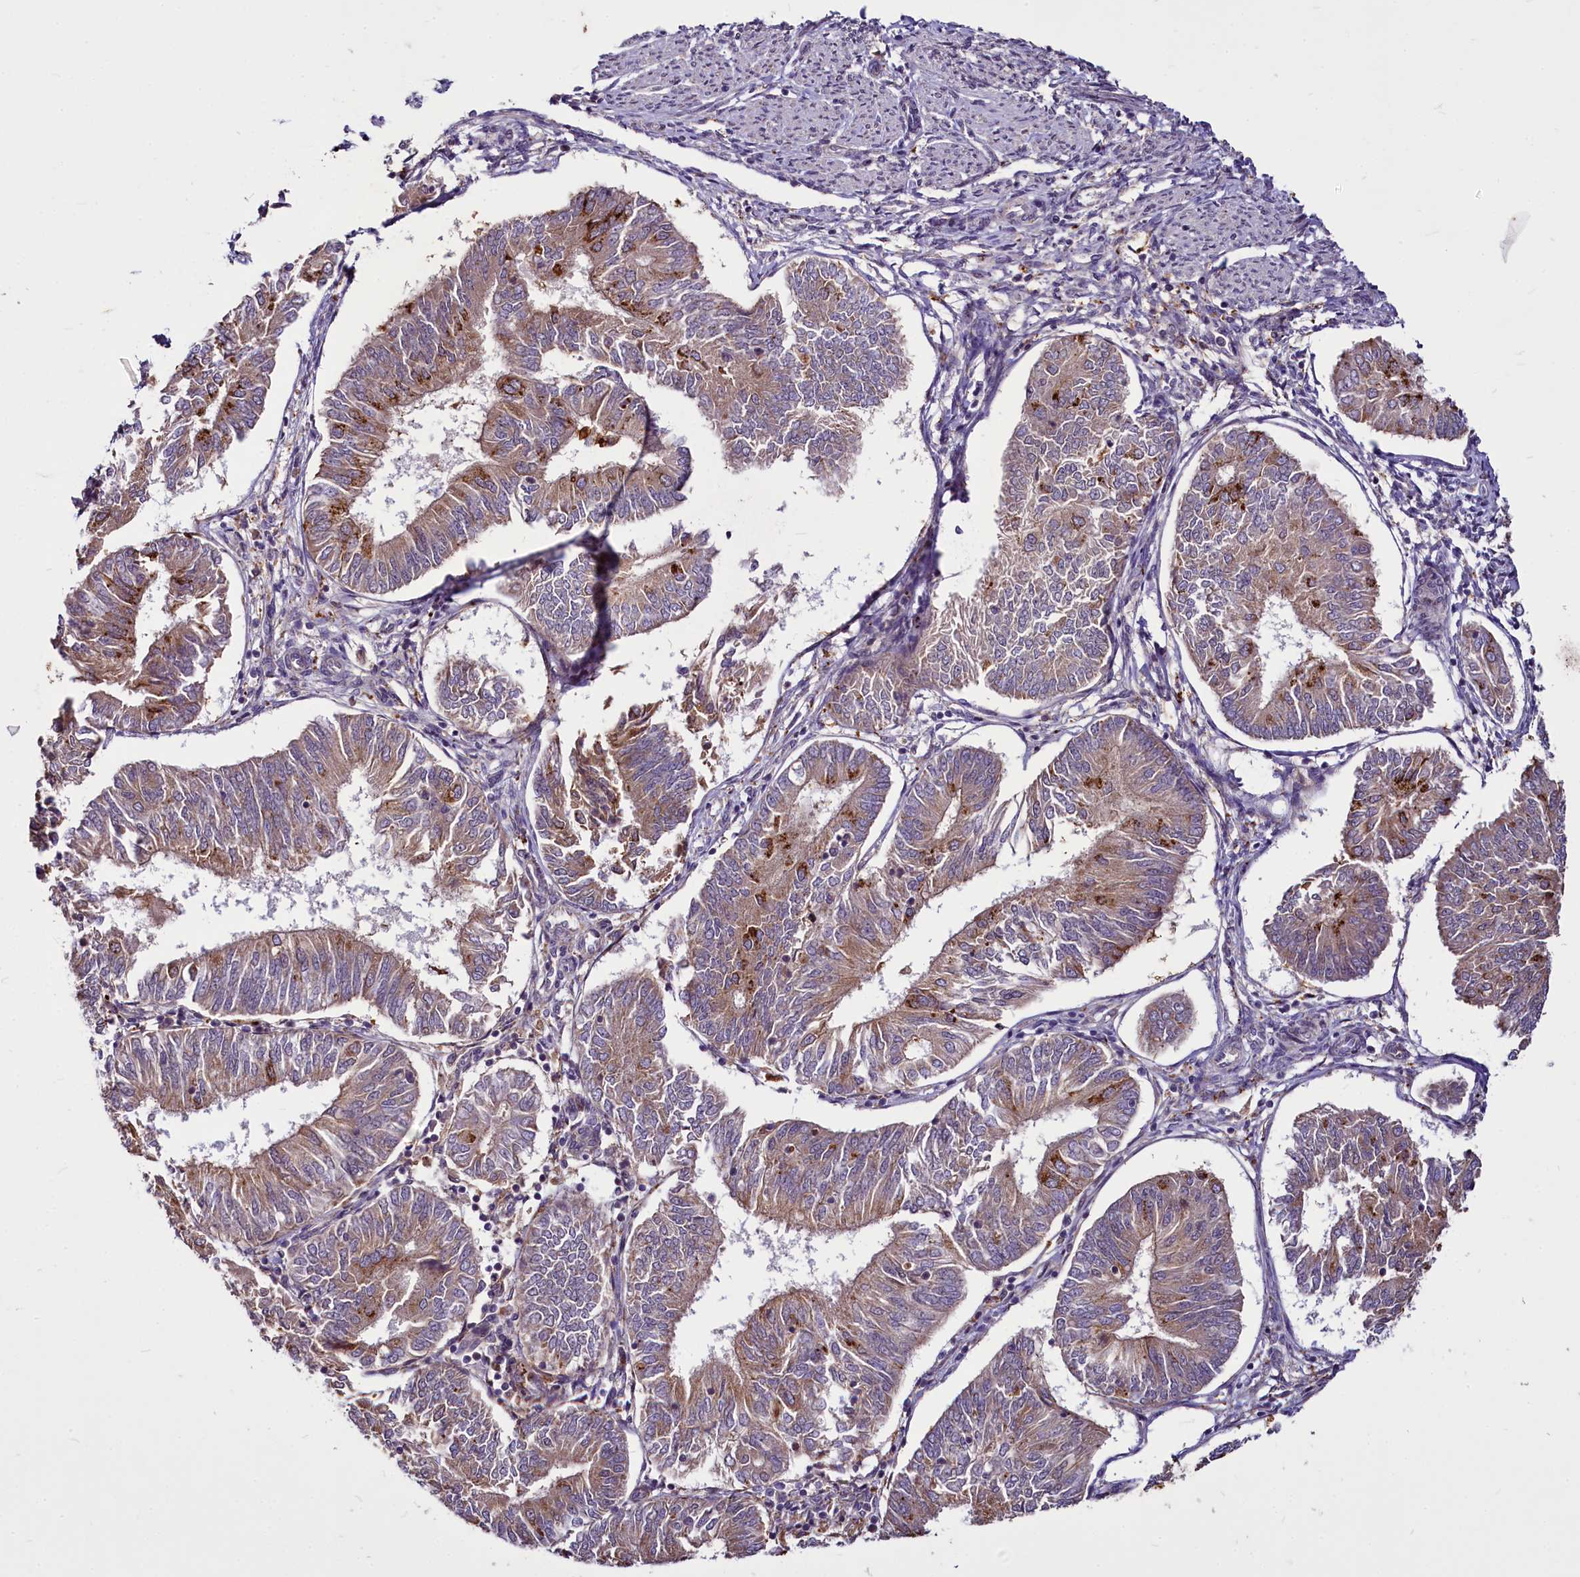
{"staining": {"intensity": "moderate", "quantity": "25%-75%", "location": "cytoplasmic/membranous"}, "tissue": "endometrial cancer", "cell_type": "Tumor cells", "image_type": "cancer", "snomed": [{"axis": "morphology", "description": "Adenocarcinoma, NOS"}, {"axis": "topography", "description": "Endometrium"}], "caption": "A brown stain labels moderate cytoplasmic/membranous expression of a protein in human adenocarcinoma (endometrial) tumor cells.", "gene": "C11orf86", "patient": {"sex": "female", "age": 58}}